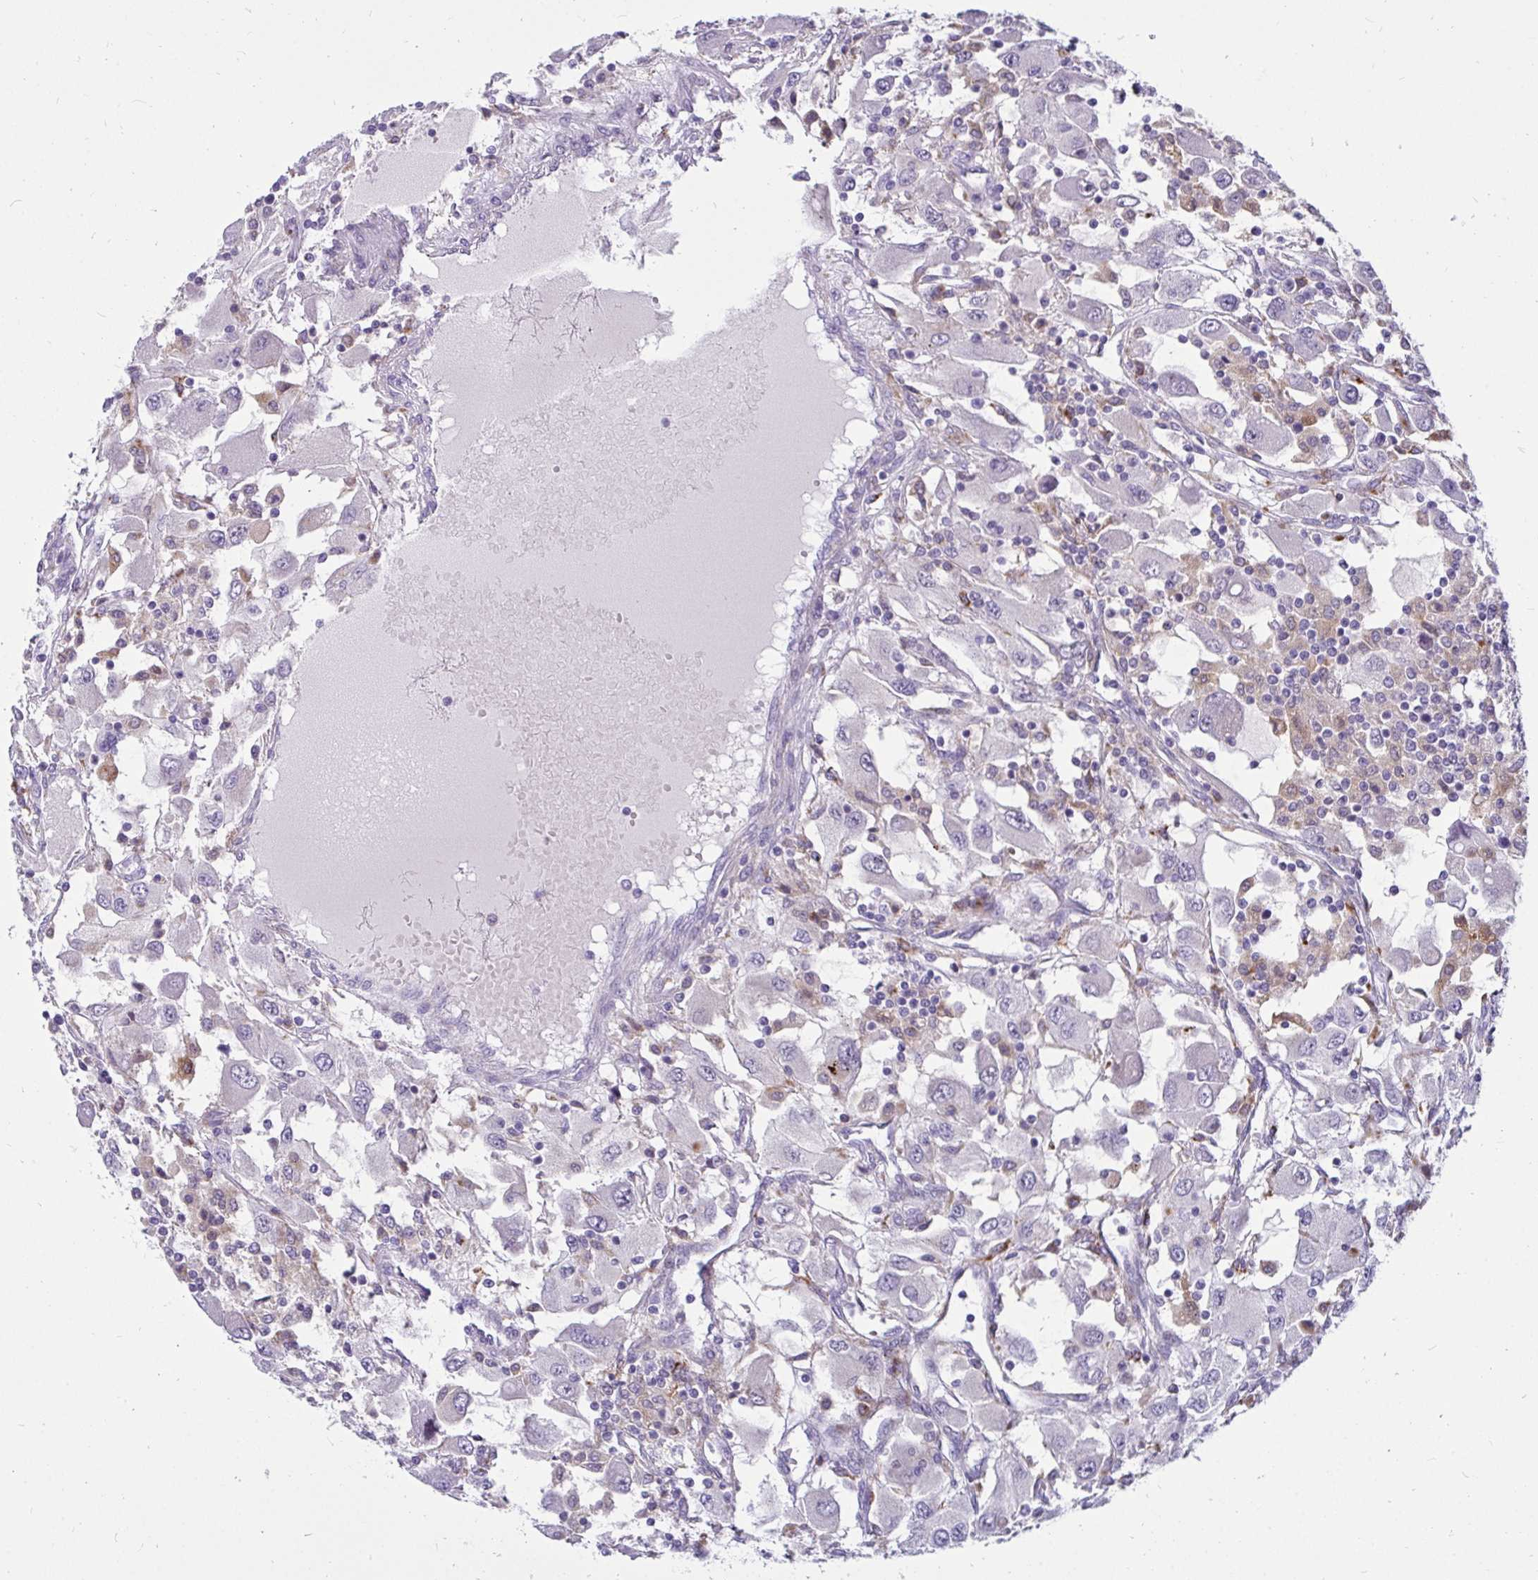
{"staining": {"intensity": "negative", "quantity": "none", "location": "none"}, "tissue": "renal cancer", "cell_type": "Tumor cells", "image_type": "cancer", "snomed": [{"axis": "morphology", "description": "Adenocarcinoma, NOS"}, {"axis": "topography", "description": "Kidney"}], "caption": "Renal cancer (adenocarcinoma) was stained to show a protein in brown. There is no significant positivity in tumor cells.", "gene": "CTSZ", "patient": {"sex": "female", "age": 67}}